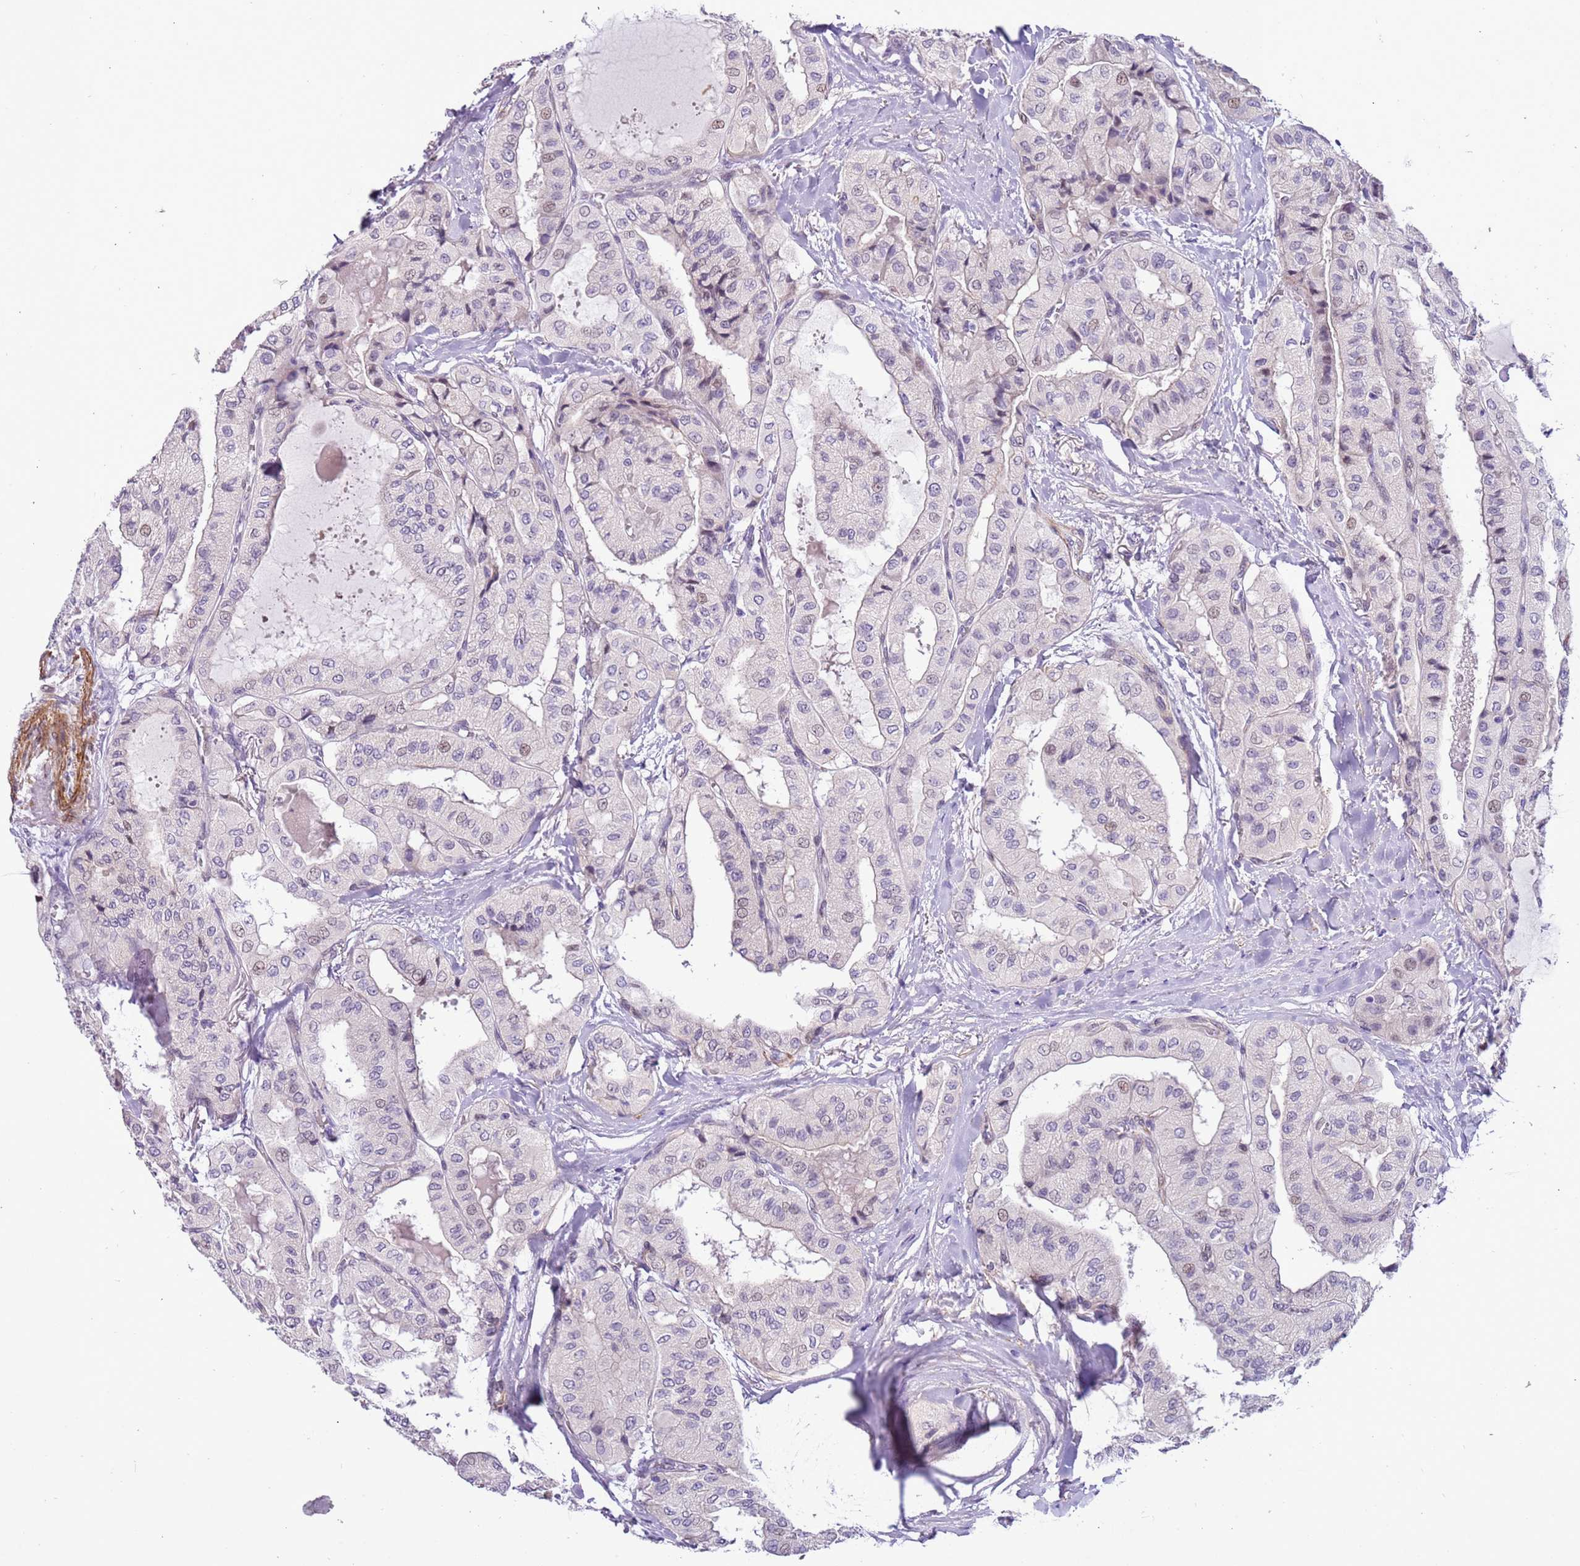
{"staining": {"intensity": "negative", "quantity": "none", "location": "none"}, "tissue": "thyroid cancer", "cell_type": "Tumor cells", "image_type": "cancer", "snomed": [{"axis": "morphology", "description": "Papillary adenocarcinoma, NOS"}, {"axis": "topography", "description": "Thyroid gland"}], "caption": "The photomicrograph reveals no significant positivity in tumor cells of thyroid cancer.", "gene": "PLEKHH1", "patient": {"sex": "female", "age": 59}}